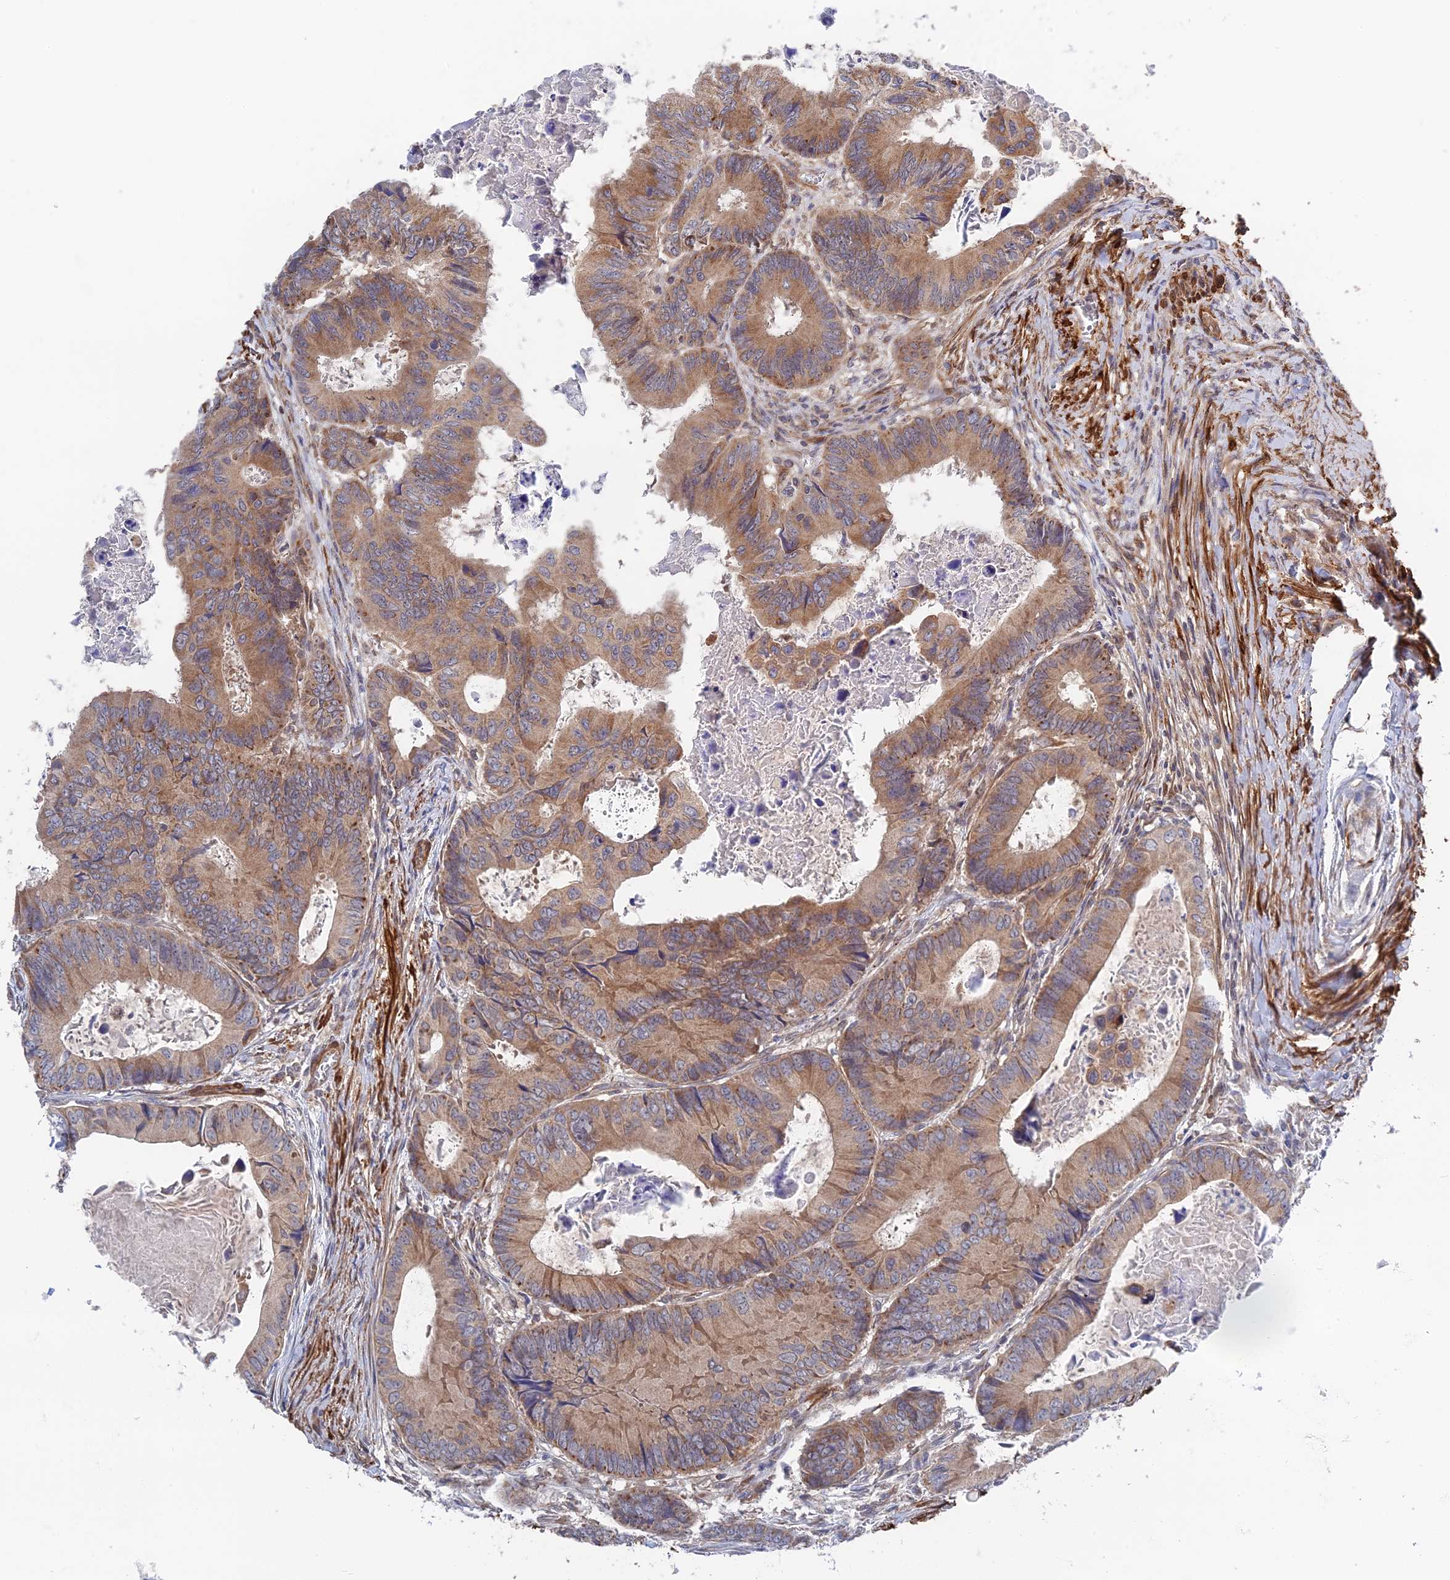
{"staining": {"intensity": "moderate", "quantity": ">75%", "location": "cytoplasmic/membranous"}, "tissue": "colorectal cancer", "cell_type": "Tumor cells", "image_type": "cancer", "snomed": [{"axis": "morphology", "description": "Adenocarcinoma, NOS"}, {"axis": "topography", "description": "Colon"}], "caption": "Human adenocarcinoma (colorectal) stained for a protein (brown) reveals moderate cytoplasmic/membranous positive expression in approximately >75% of tumor cells.", "gene": "ZNF320", "patient": {"sex": "male", "age": 85}}